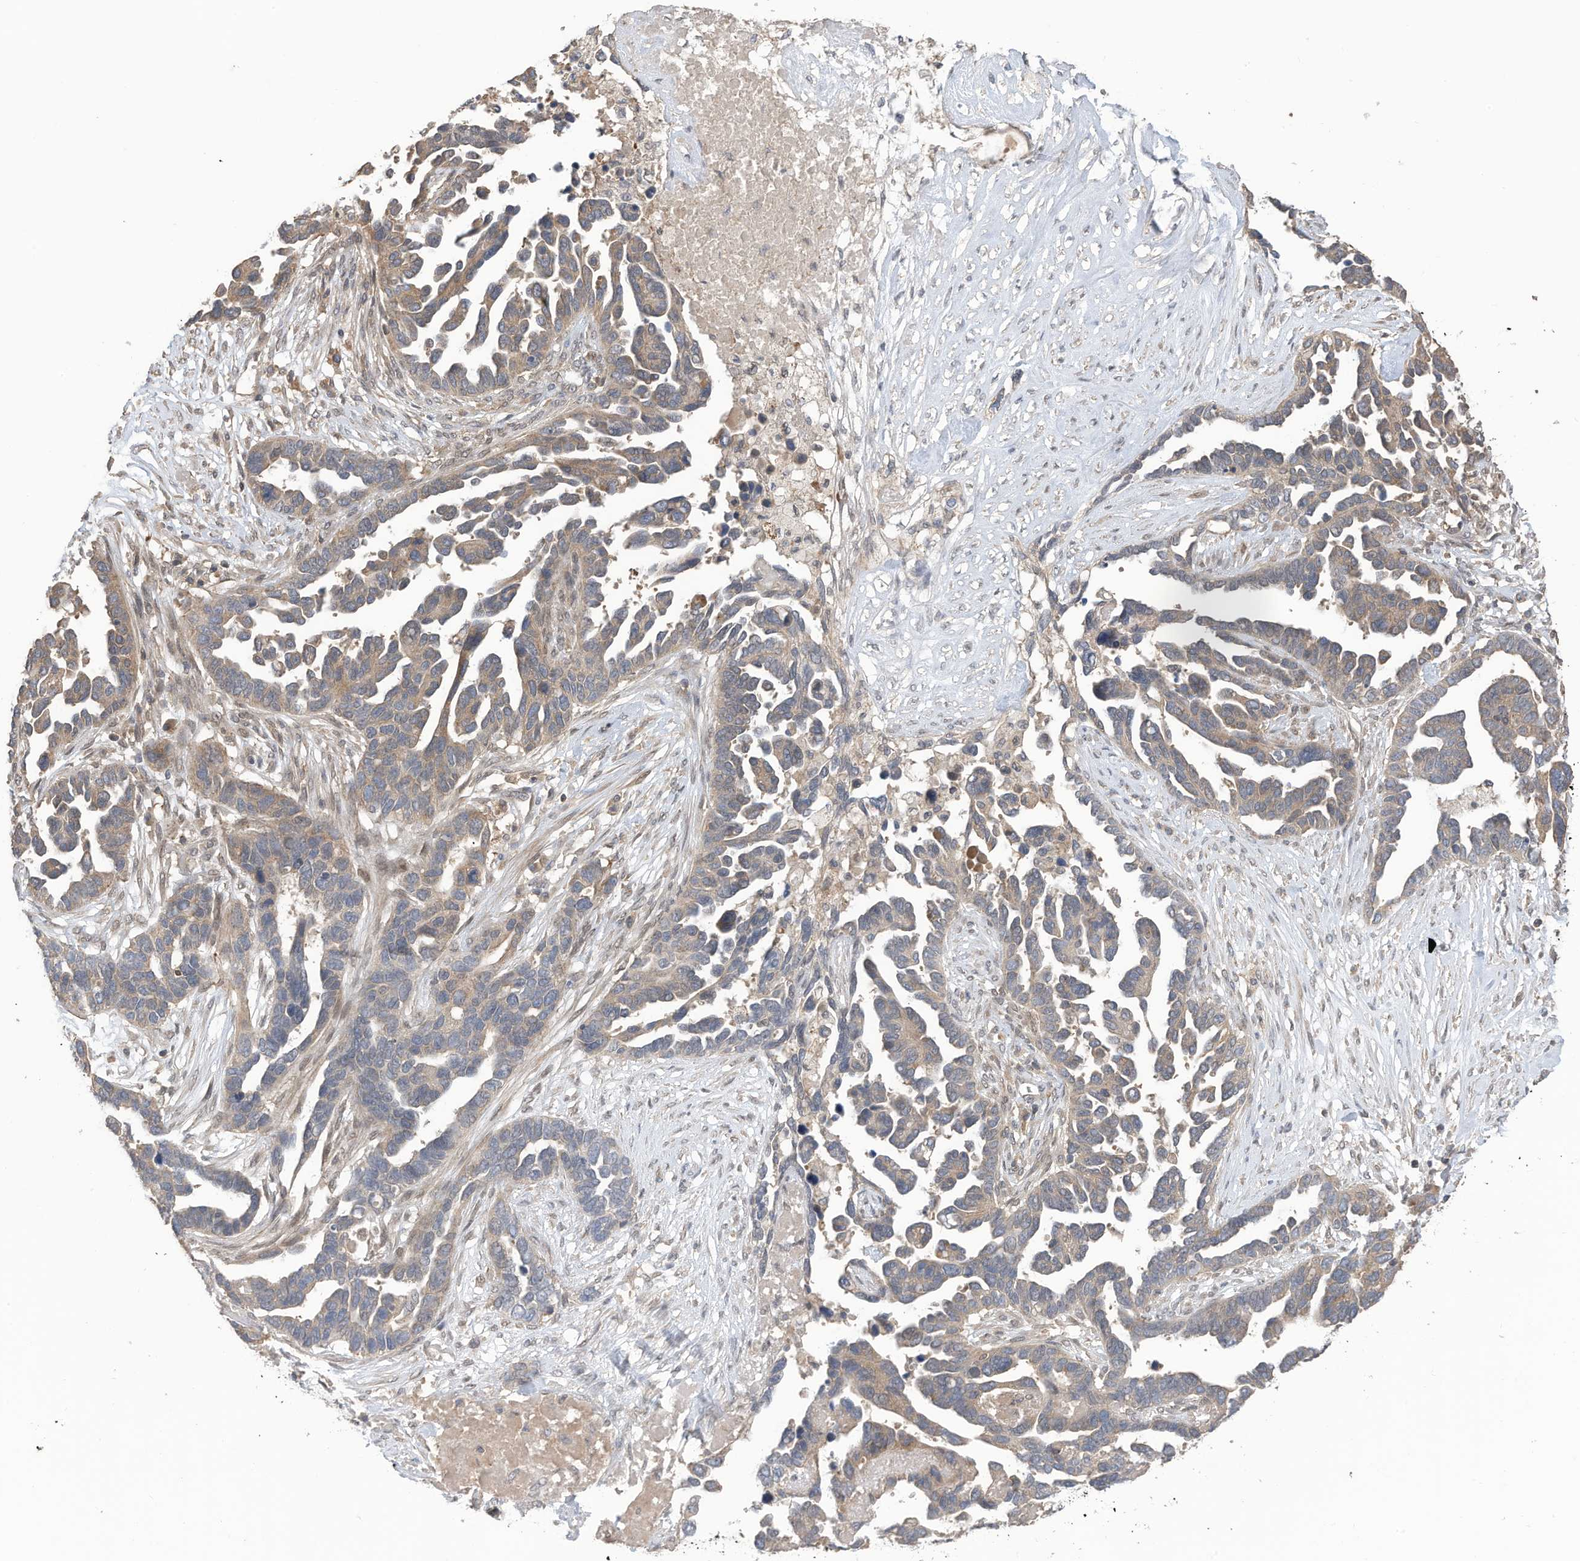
{"staining": {"intensity": "moderate", "quantity": "25%-75%", "location": "cytoplasmic/membranous"}, "tissue": "ovarian cancer", "cell_type": "Tumor cells", "image_type": "cancer", "snomed": [{"axis": "morphology", "description": "Cystadenocarcinoma, serous, NOS"}, {"axis": "topography", "description": "Ovary"}], "caption": "Ovarian cancer stained with a protein marker reveals moderate staining in tumor cells.", "gene": "REC8", "patient": {"sex": "female", "age": 54}}